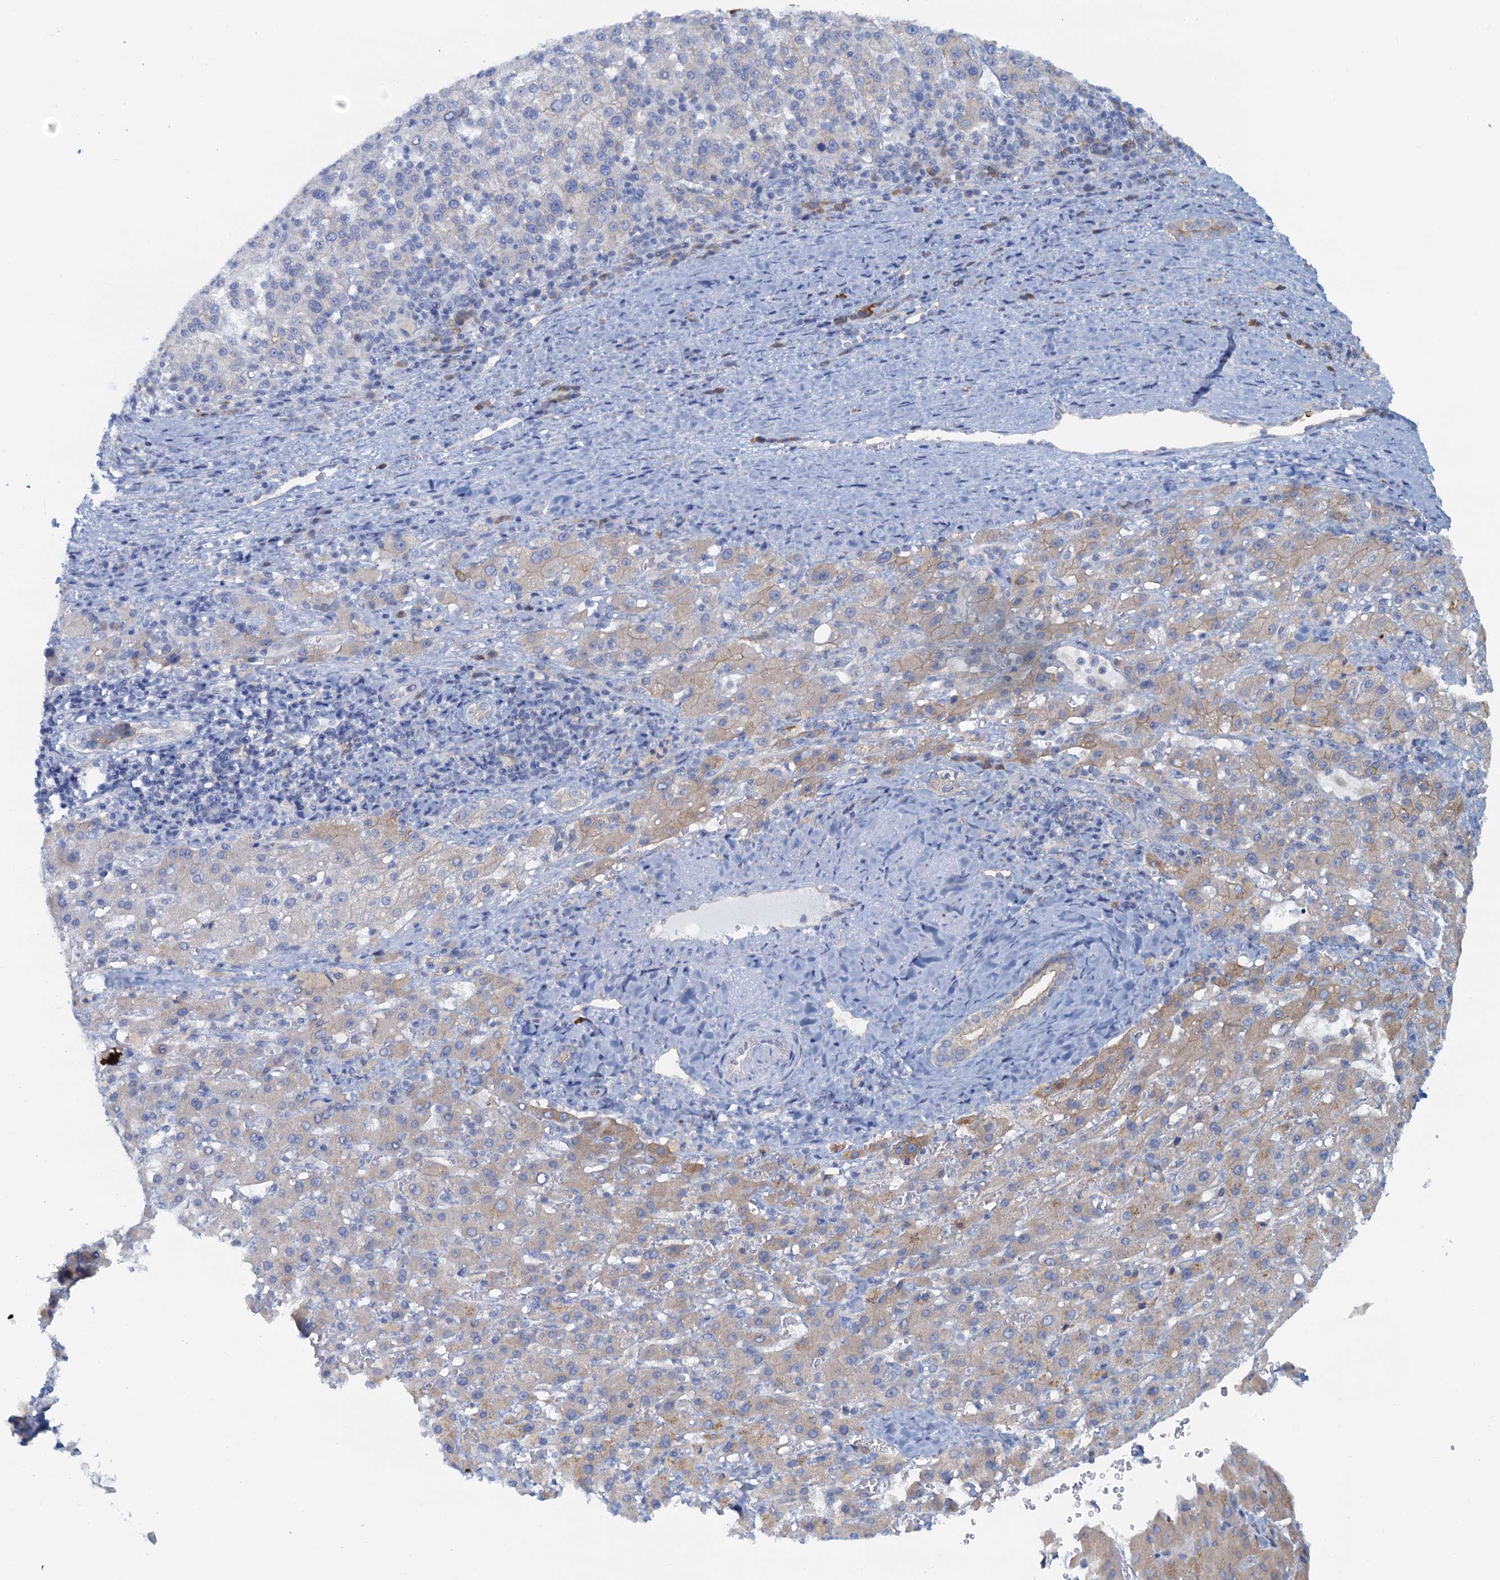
{"staining": {"intensity": "weak", "quantity": "<25%", "location": "cytoplasmic/membranous"}, "tissue": "liver cancer", "cell_type": "Tumor cells", "image_type": "cancer", "snomed": [{"axis": "morphology", "description": "Carcinoma, Hepatocellular, NOS"}, {"axis": "topography", "description": "Liver"}], "caption": "Human liver cancer stained for a protein using immunohistochemistry demonstrates no expression in tumor cells.", "gene": "NIPAL3", "patient": {"sex": "female", "age": 58}}